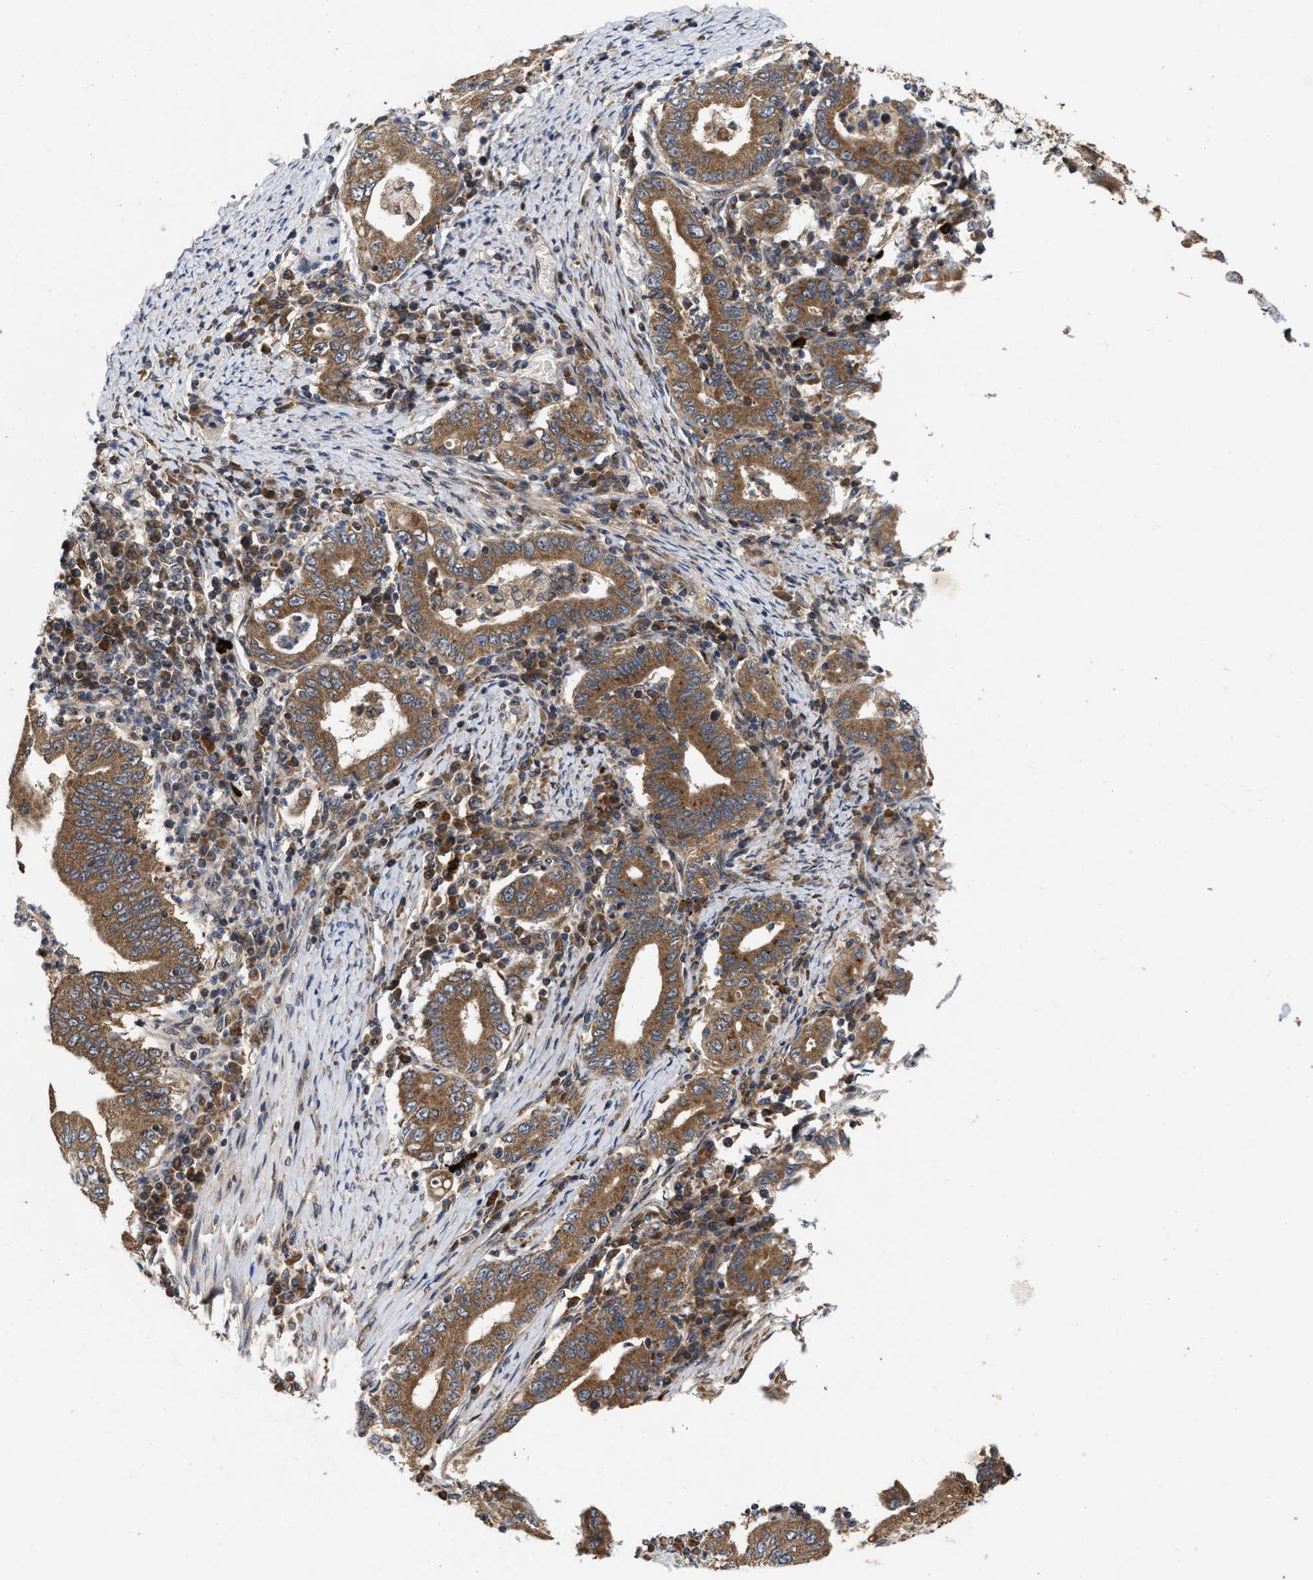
{"staining": {"intensity": "moderate", "quantity": ">75%", "location": "cytoplasmic/membranous"}, "tissue": "stomach cancer", "cell_type": "Tumor cells", "image_type": "cancer", "snomed": [{"axis": "morphology", "description": "Normal tissue, NOS"}, {"axis": "morphology", "description": "Adenocarcinoma, NOS"}, {"axis": "topography", "description": "Esophagus"}, {"axis": "topography", "description": "Stomach, upper"}, {"axis": "topography", "description": "Peripheral nerve tissue"}], "caption": "This photomicrograph reveals stomach cancer stained with immunohistochemistry to label a protein in brown. The cytoplasmic/membranous of tumor cells show moderate positivity for the protein. Nuclei are counter-stained blue.", "gene": "CFLAR", "patient": {"sex": "male", "age": 62}}